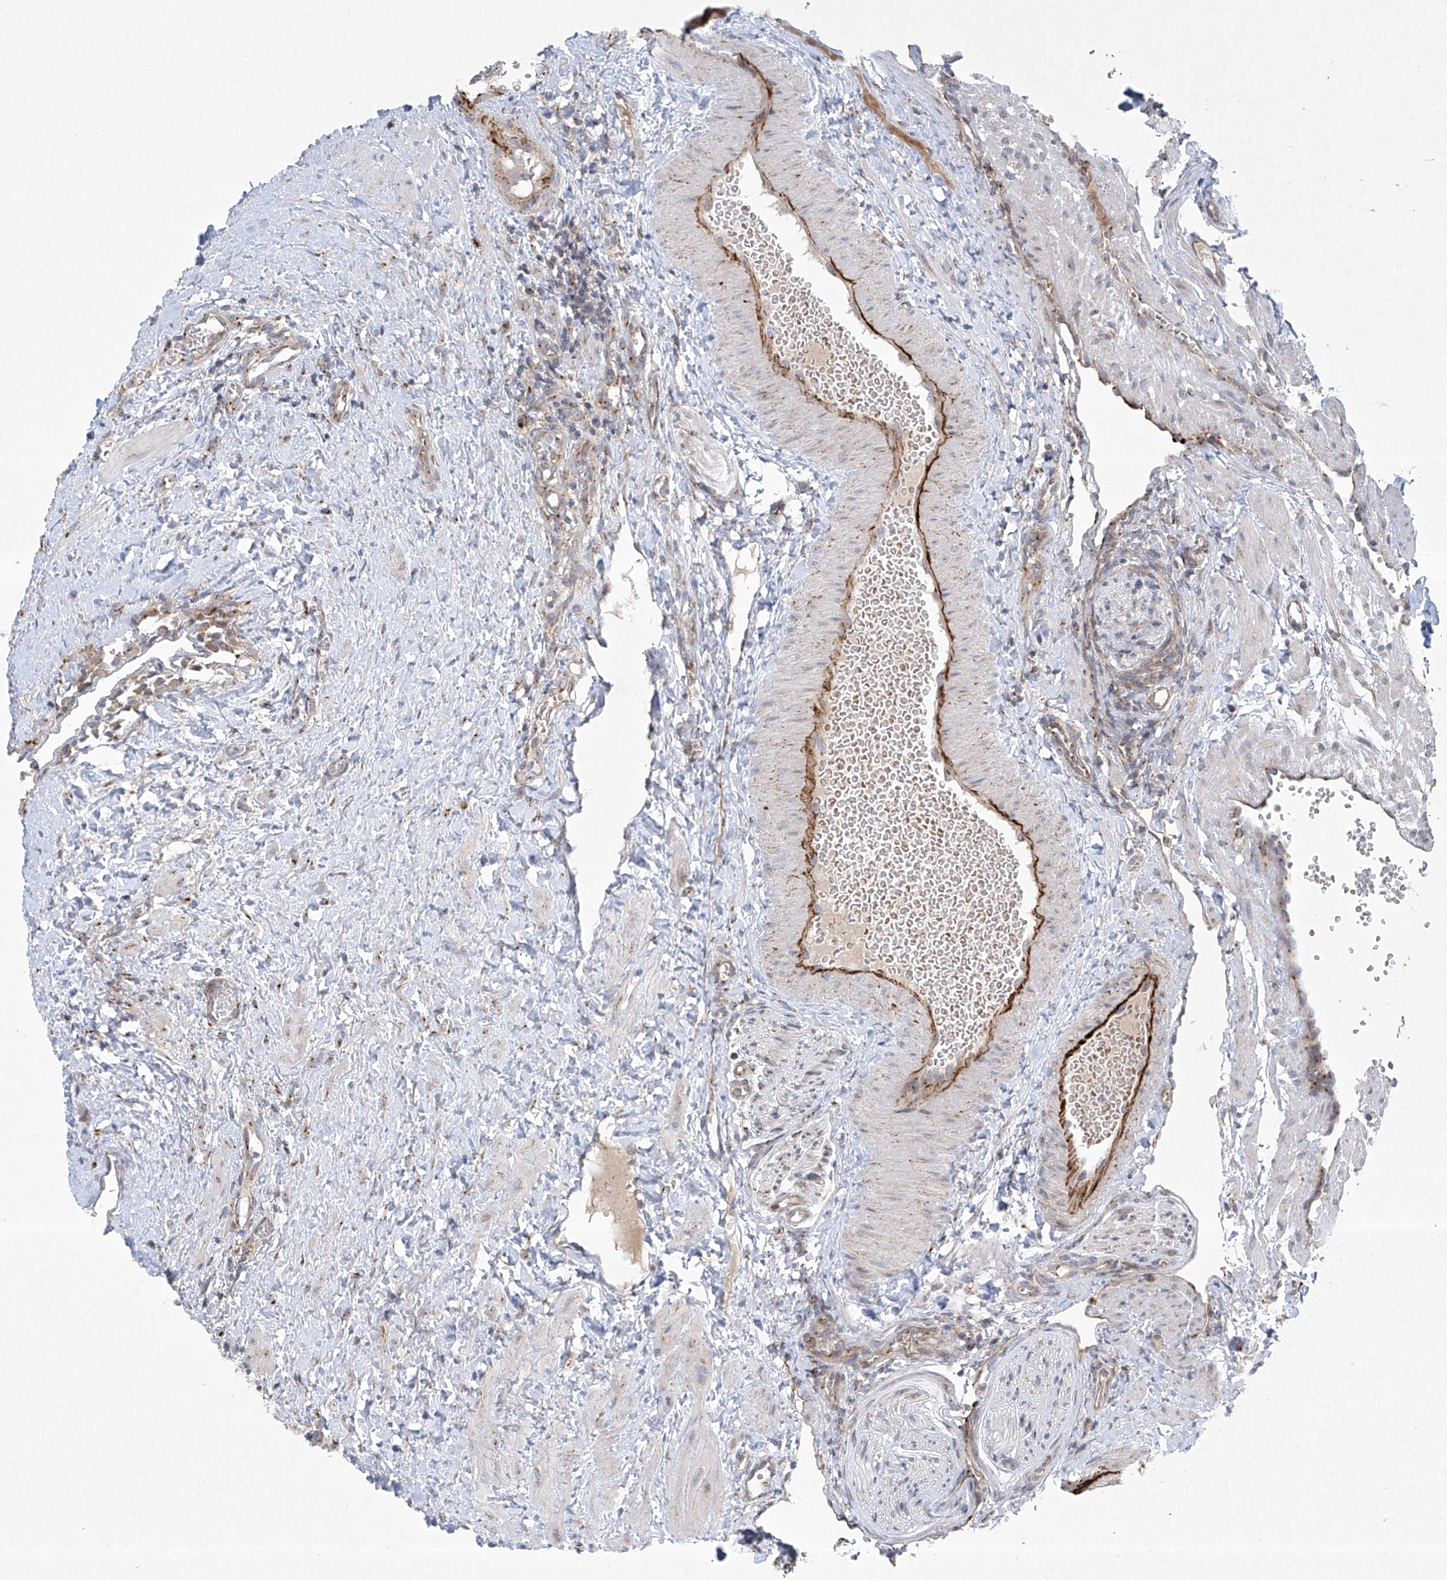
{"staining": {"intensity": "weak", "quantity": ">75%", "location": "cytoplasmic/membranous"}, "tissue": "ovary", "cell_type": "Follicle cells", "image_type": "normal", "snomed": [{"axis": "morphology", "description": "Normal tissue, NOS"}, {"axis": "morphology", "description": "Cyst, NOS"}, {"axis": "topography", "description": "Ovary"}], "caption": "Follicle cells demonstrate low levels of weak cytoplasmic/membranous staining in approximately >75% of cells in unremarkable human ovary.", "gene": "TJAP1", "patient": {"sex": "female", "age": 33}}